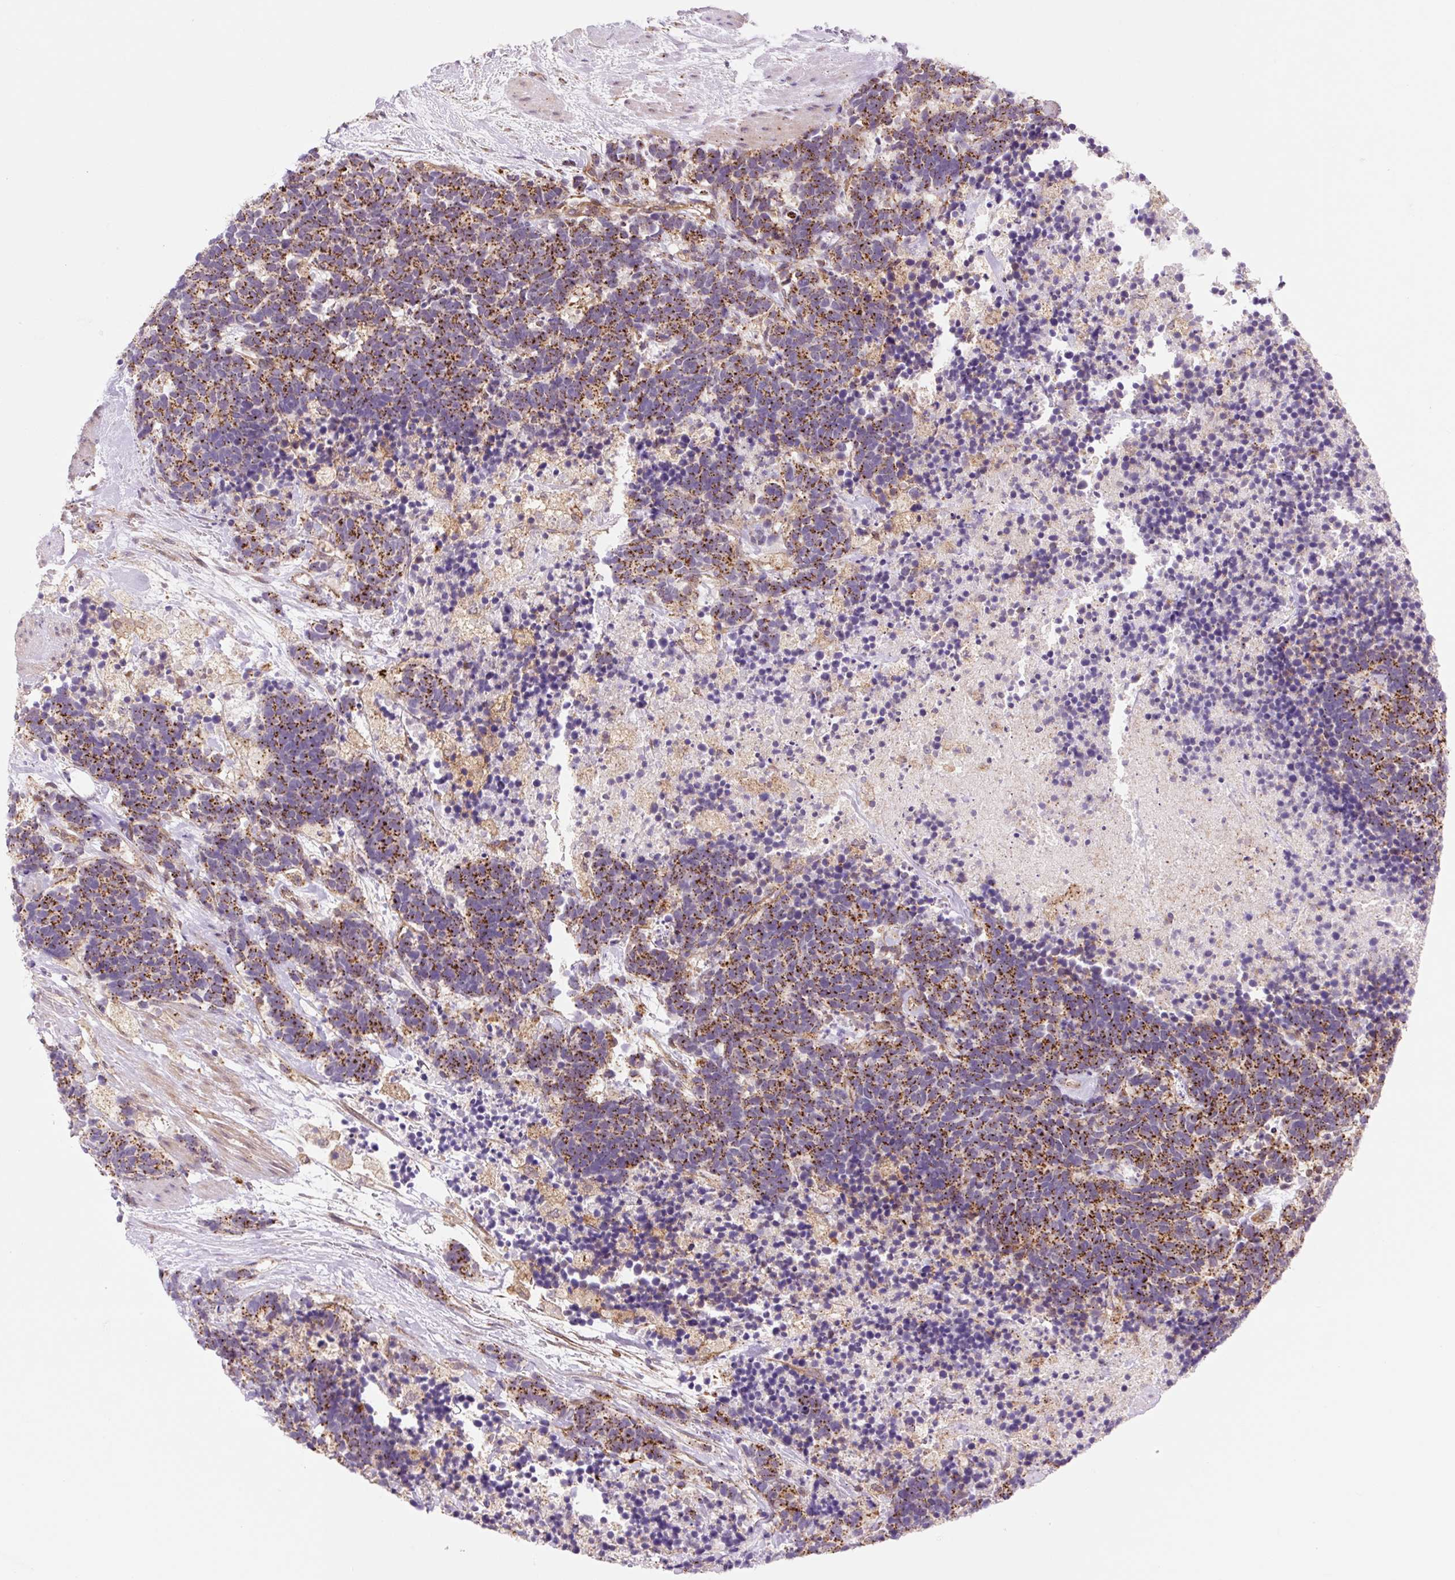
{"staining": {"intensity": "strong", "quantity": ">75%", "location": "cytoplasmic/membranous"}, "tissue": "carcinoid", "cell_type": "Tumor cells", "image_type": "cancer", "snomed": [{"axis": "morphology", "description": "Carcinoma, NOS"}, {"axis": "morphology", "description": "Carcinoid, malignant, NOS"}, {"axis": "topography", "description": "Prostate"}], "caption": "Carcinoid stained with a protein marker demonstrates strong staining in tumor cells.", "gene": "VPS4A", "patient": {"sex": "male", "age": 57}}